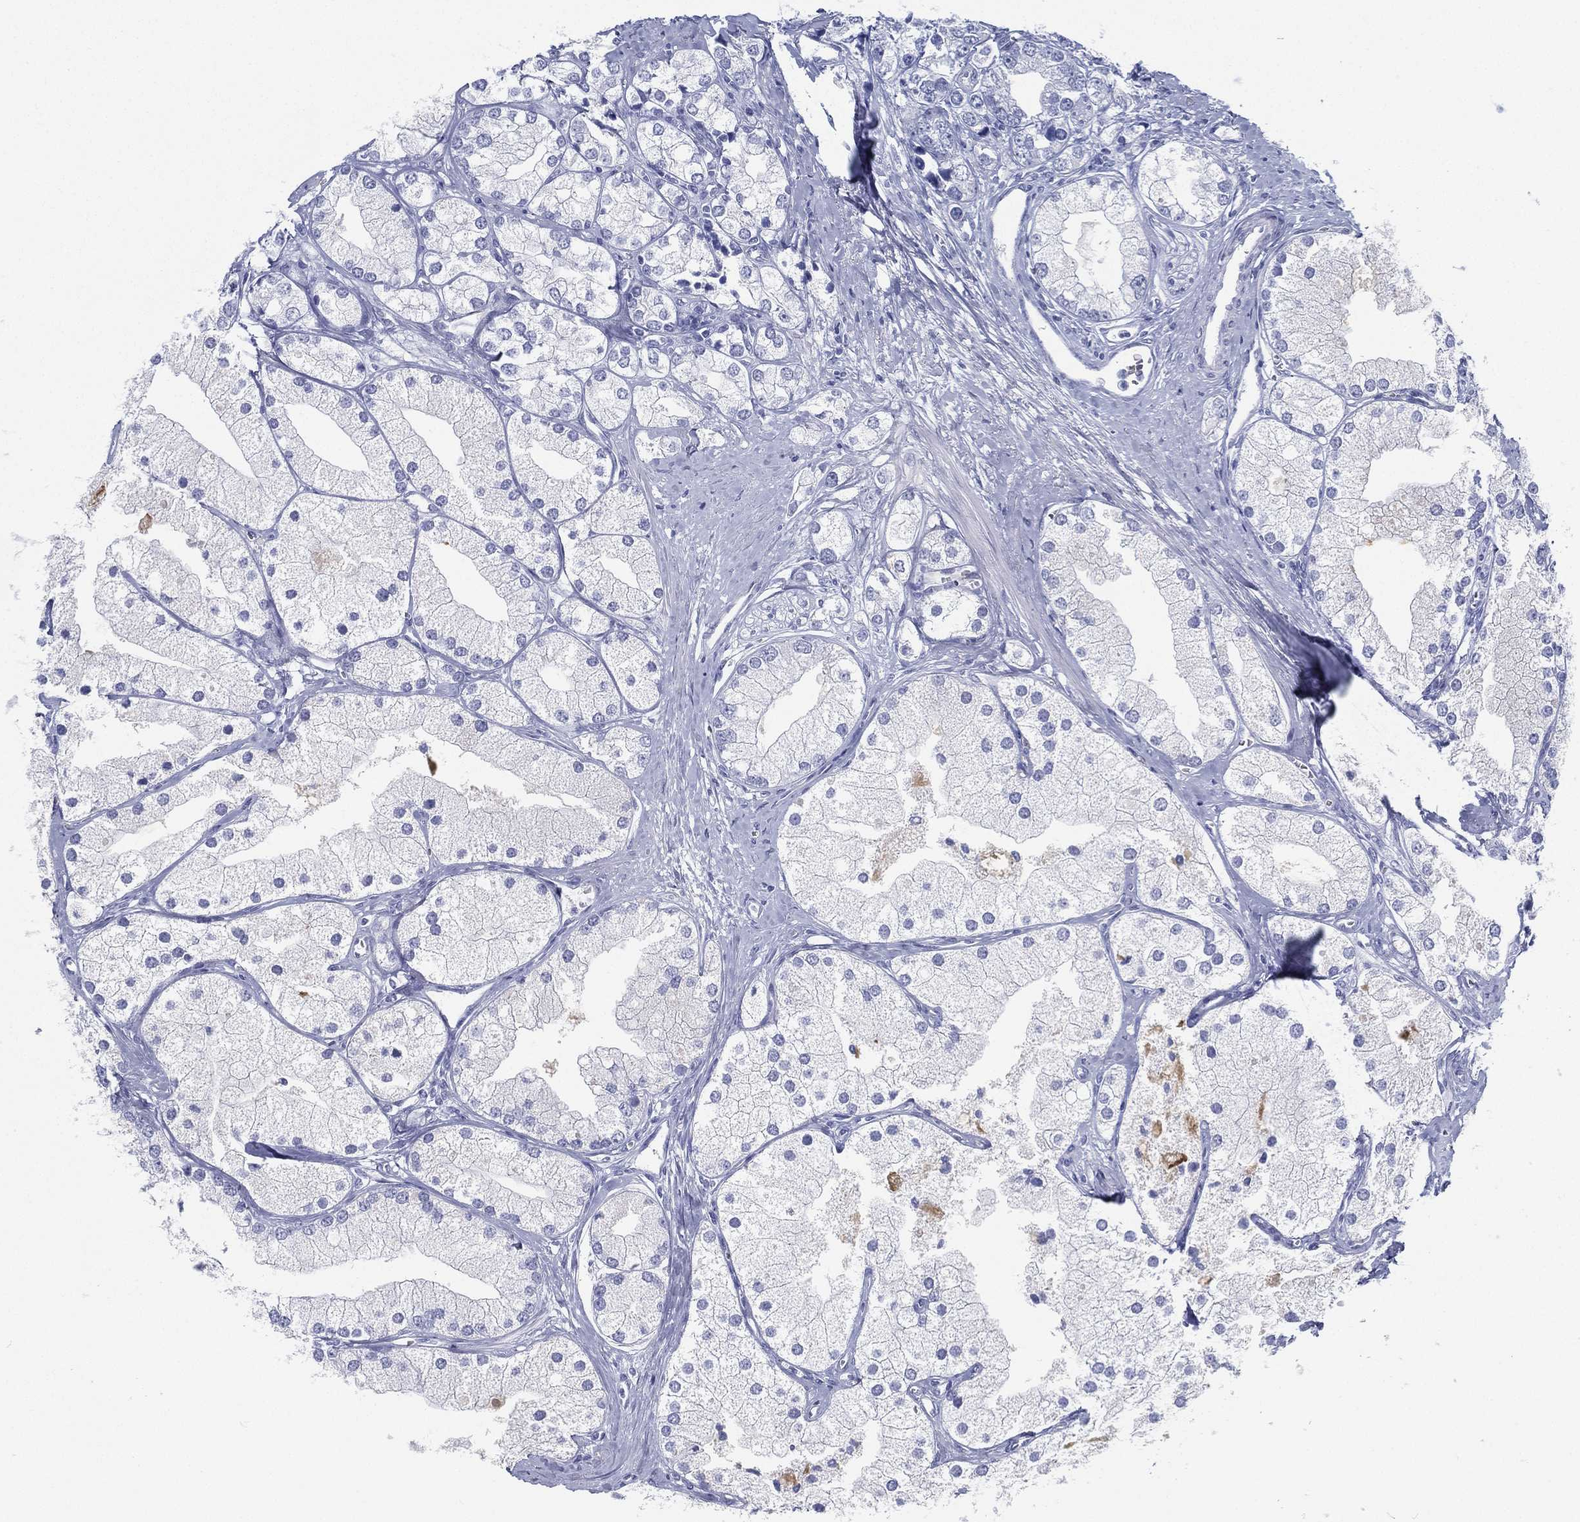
{"staining": {"intensity": "negative", "quantity": "none", "location": "none"}, "tissue": "prostate cancer", "cell_type": "Tumor cells", "image_type": "cancer", "snomed": [{"axis": "morphology", "description": "Adenocarcinoma, NOS"}, {"axis": "topography", "description": "Prostate and seminal vesicle, NOS"}, {"axis": "topography", "description": "Prostate"}], "caption": "The photomicrograph displays no significant positivity in tumor cells of prostate adenocarcinoma. (Immunohistochemistry, brightfield microscopy, high magnification).", "gene": "ATP1B2", "patient": {"sex": "male", "age": 79}}